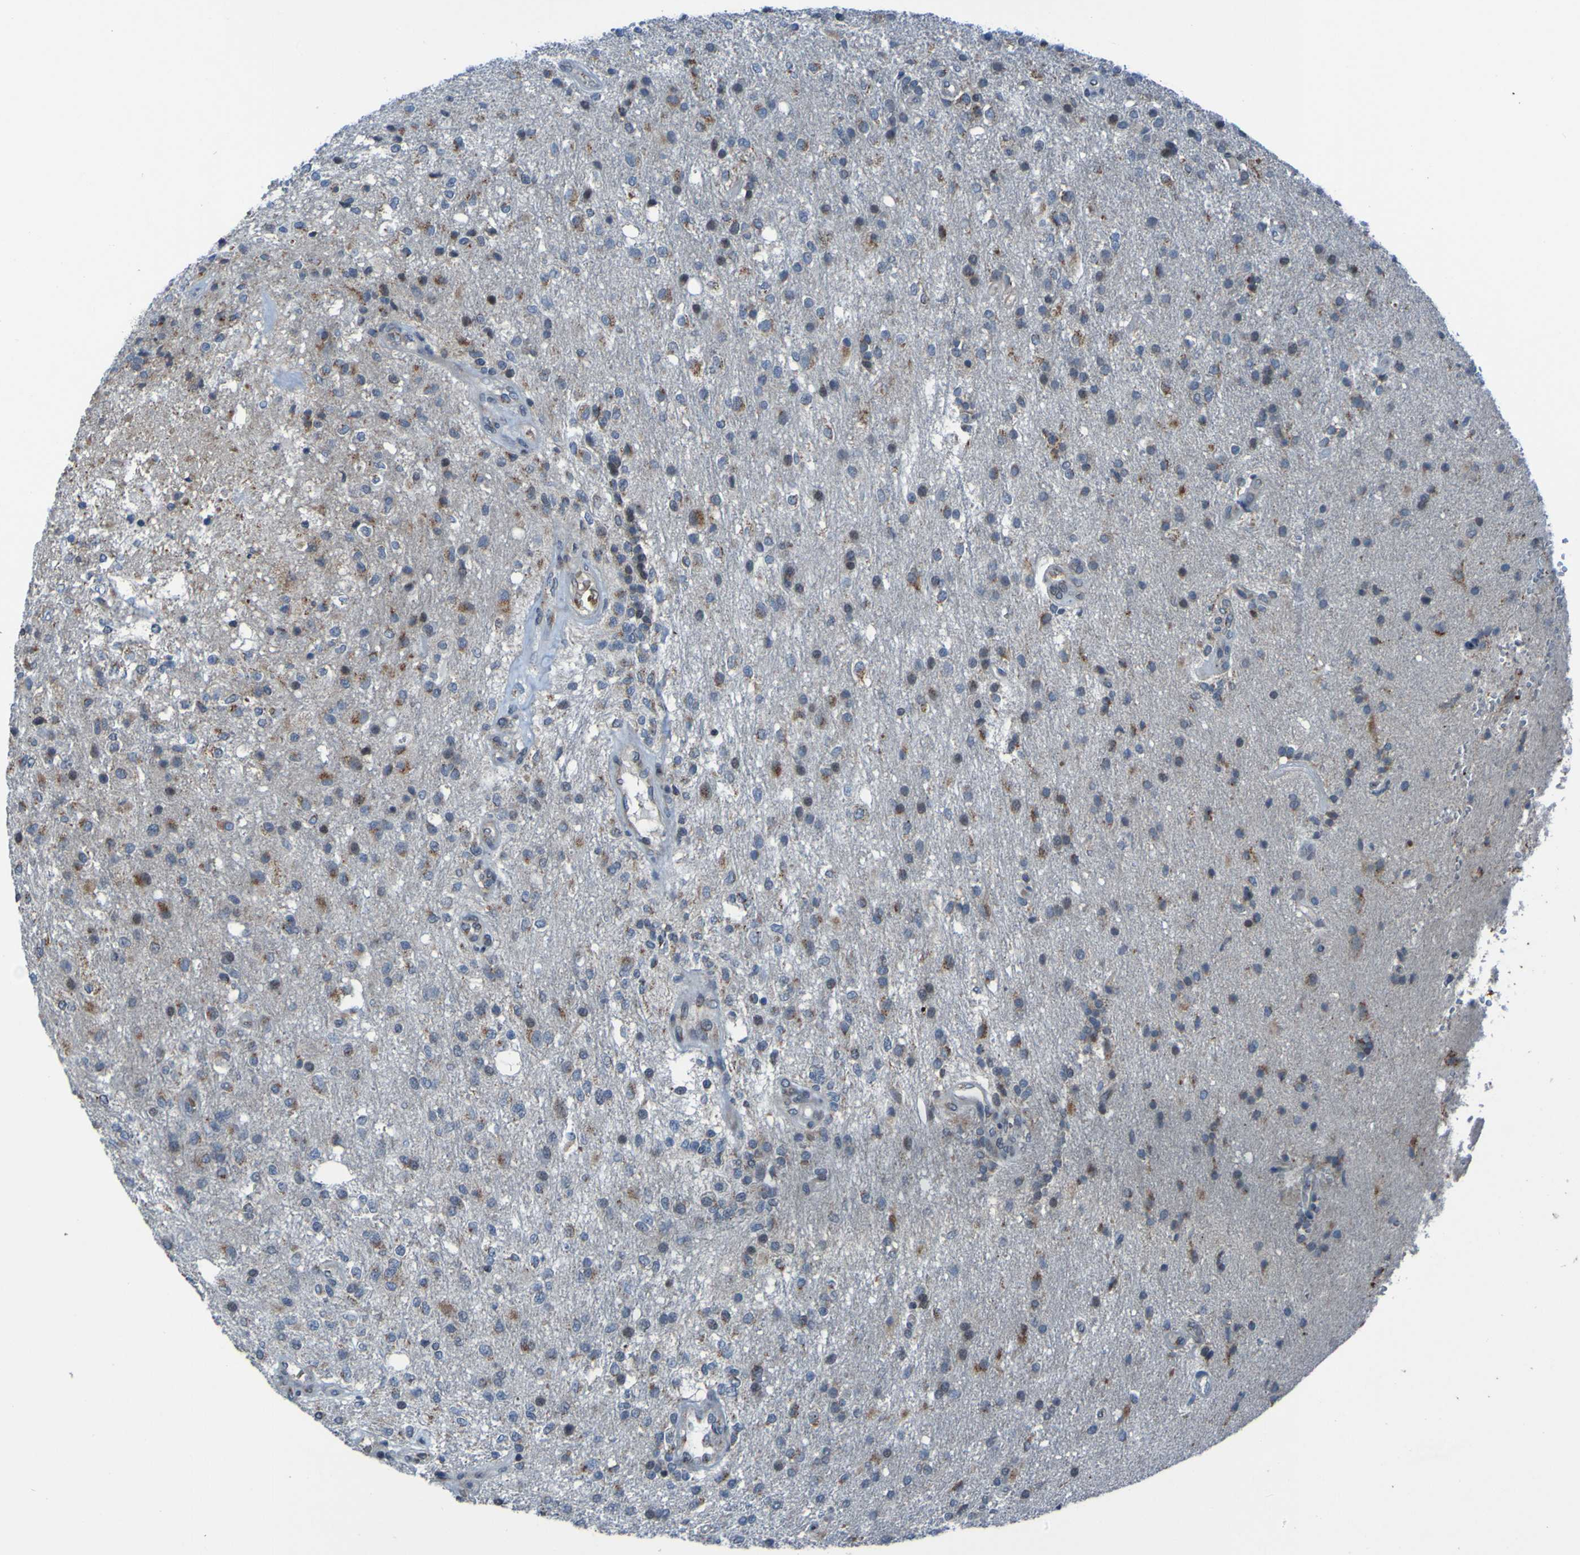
{"staining": {"intensity": "weak", "quantity": "25%-75%", "location": "cytoplasmic/membranous"}, "tissue": "glioma", "cell_type": "Tumor cells", "image_type": "cancer", "snomed": [{"axis": "morphology", "description": "Normal tissue, NOS"}, {"axis": "morphology", "description": "Glioma, malignant, High grade"}, {"axis": "topography", "description": "Cerebral cortex"}], "caption": "Immunohistochemistry (DAB (3,3'-diaminobenzidine)) staining of human malignant high-grade glioma exhibits weak cytoplasmic/membranous protein staining in about 25%-75% of tumor cells.", "gene": "UNG", "patient": {"sex": "male", "age": 77}}